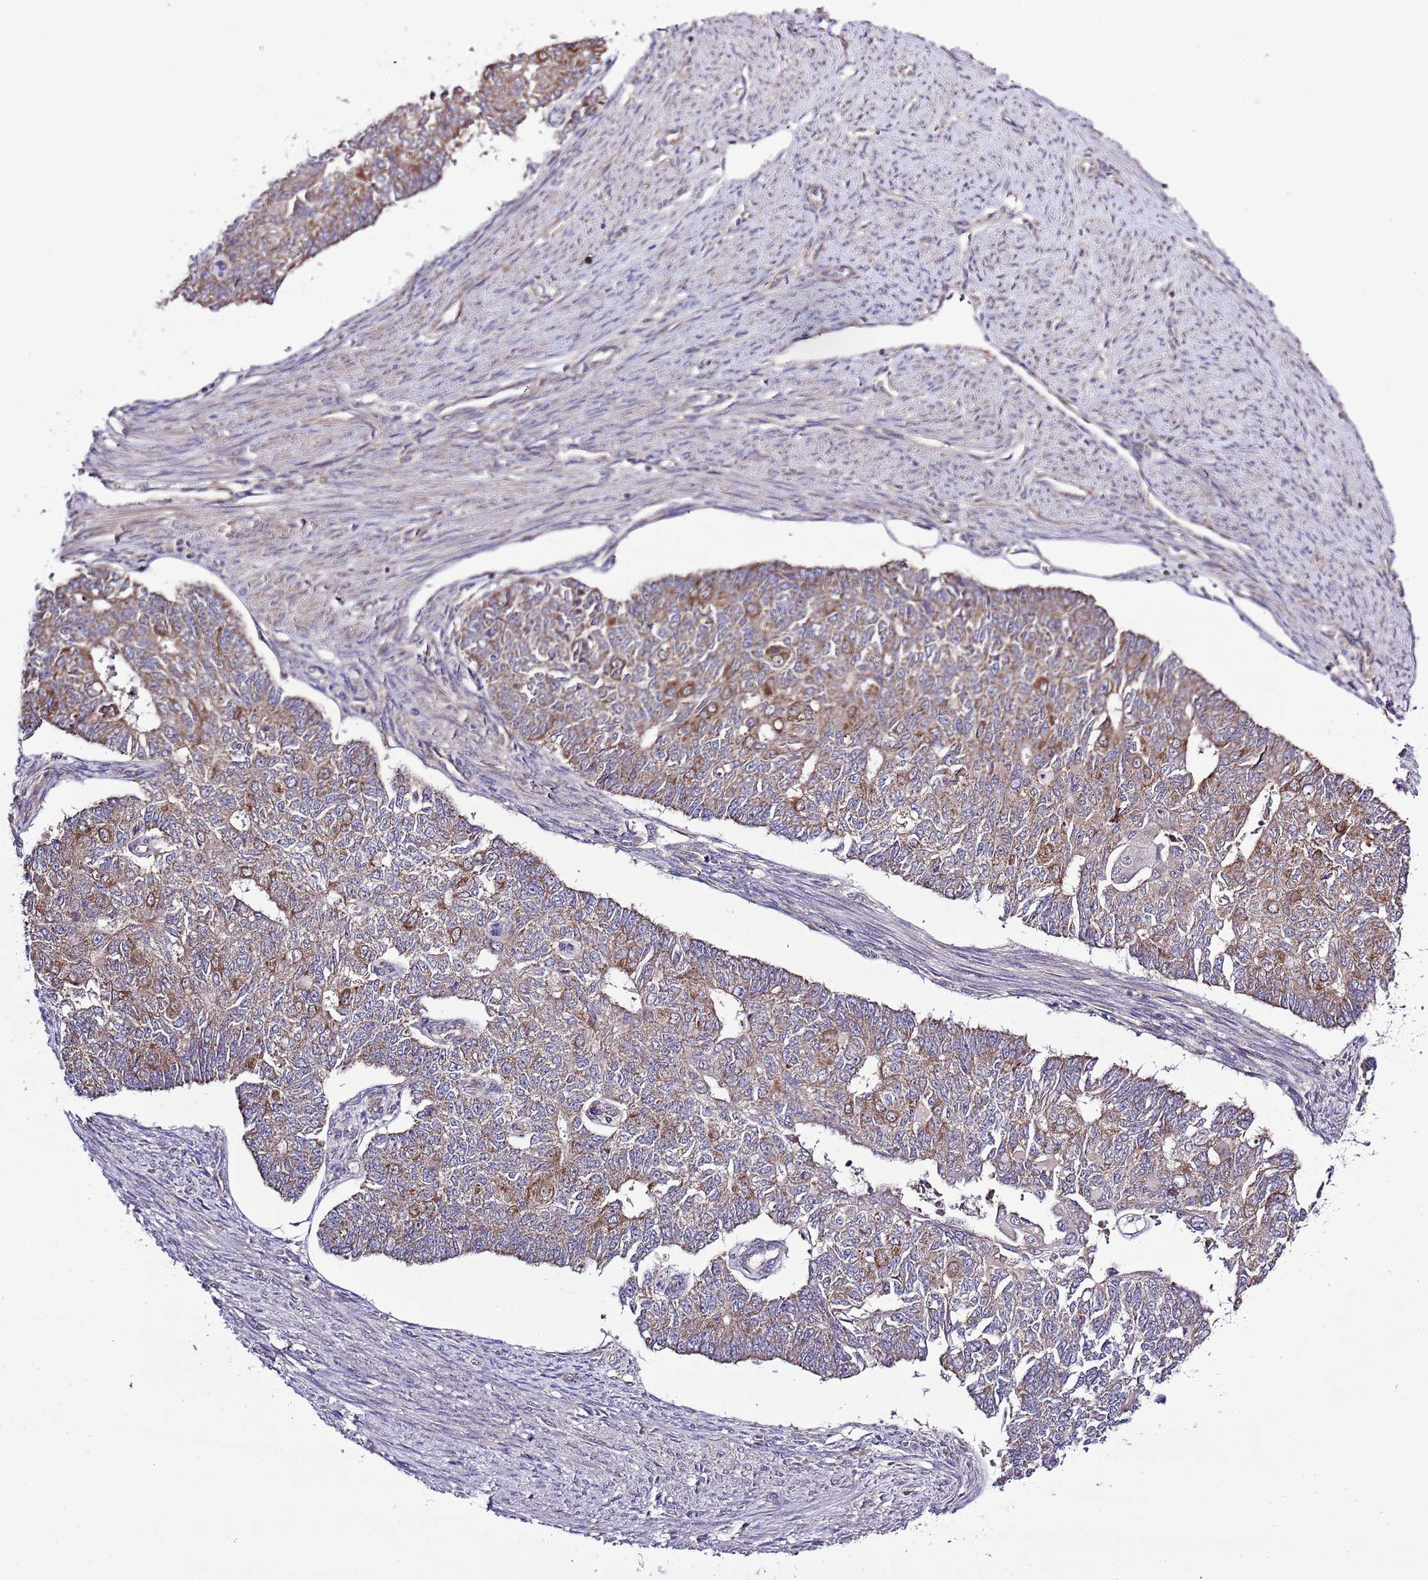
{"staining": {"intensity": "moderate", "quantity": "25%-75%", "location": "cytoplasmic/membranous"}, "tissue": "endometrial cancer", "cell_type": "Tumor cells", "image_type": "cancer", "snomed": [{"axis": "morphology", "description": "Adenocarcinoma, NOS"}, {"axis": "topography", "description": "Endometrium"}], "caption": "Adenocarcinoma (endometrial) stained with a protein marker demonstrates moderate staining in tumor cells.", "gene": "MFNG", "patient": {"sex": "female", "age": 32}}